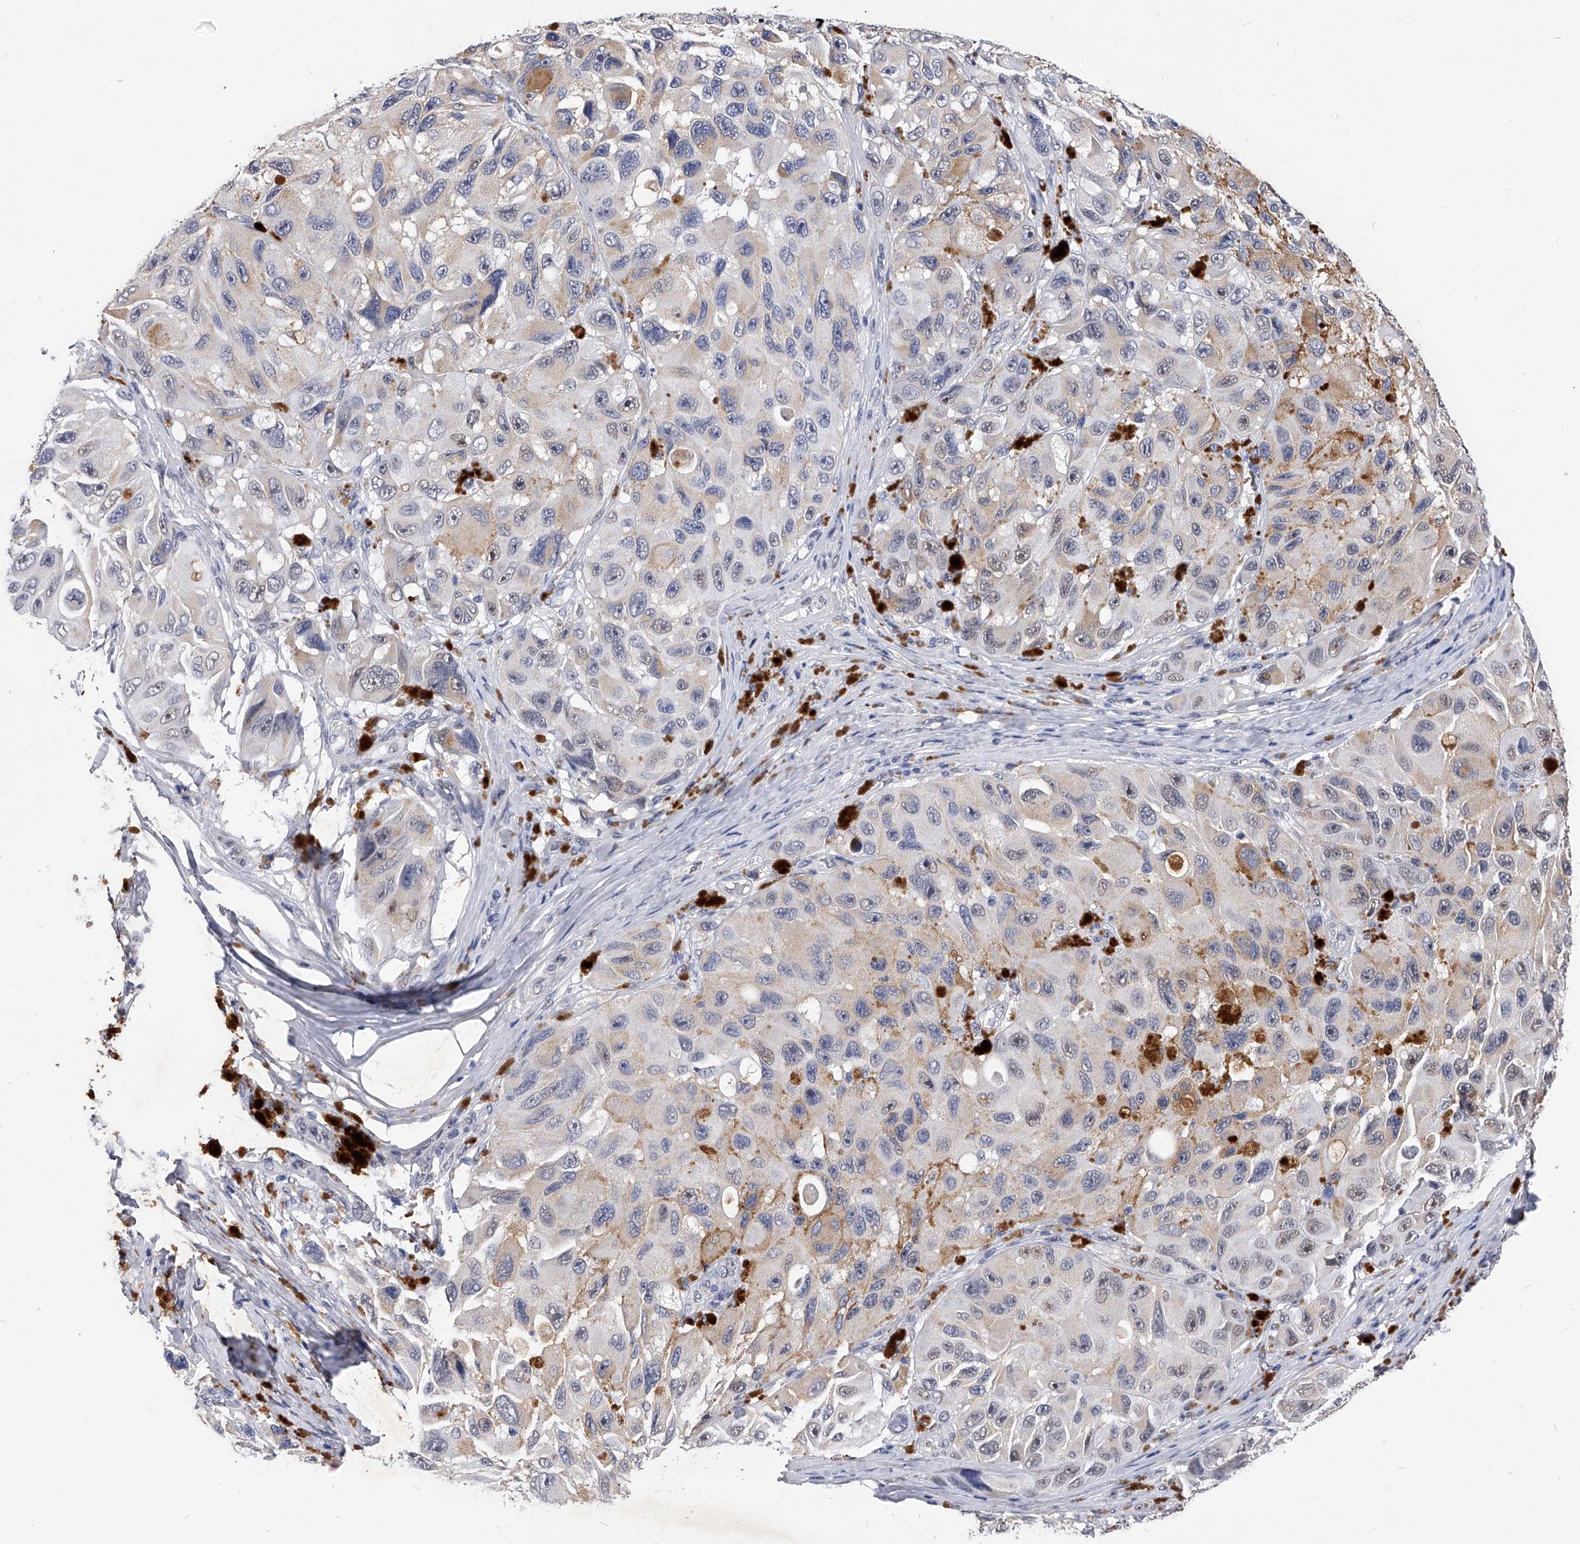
{"staining": {"intensity": "weak", "quantity": "<25%", "location": "nuclear"}, "tissue": "melanoma", "cell_type": "Tumor cells", "image_type": "cancer", "snomed": [{"axis": "morphology", "description": "Malignant melanoma, NOS"}, {"axis": "topography", "description": "Skin"}], "caption": "The immunohistochemistry (IHC) micrograph has no significant expression in tumor cells of malignant melanoma tissue.", "gene": "ZNF529", "patient": {"sex": "female", "age": 73}}